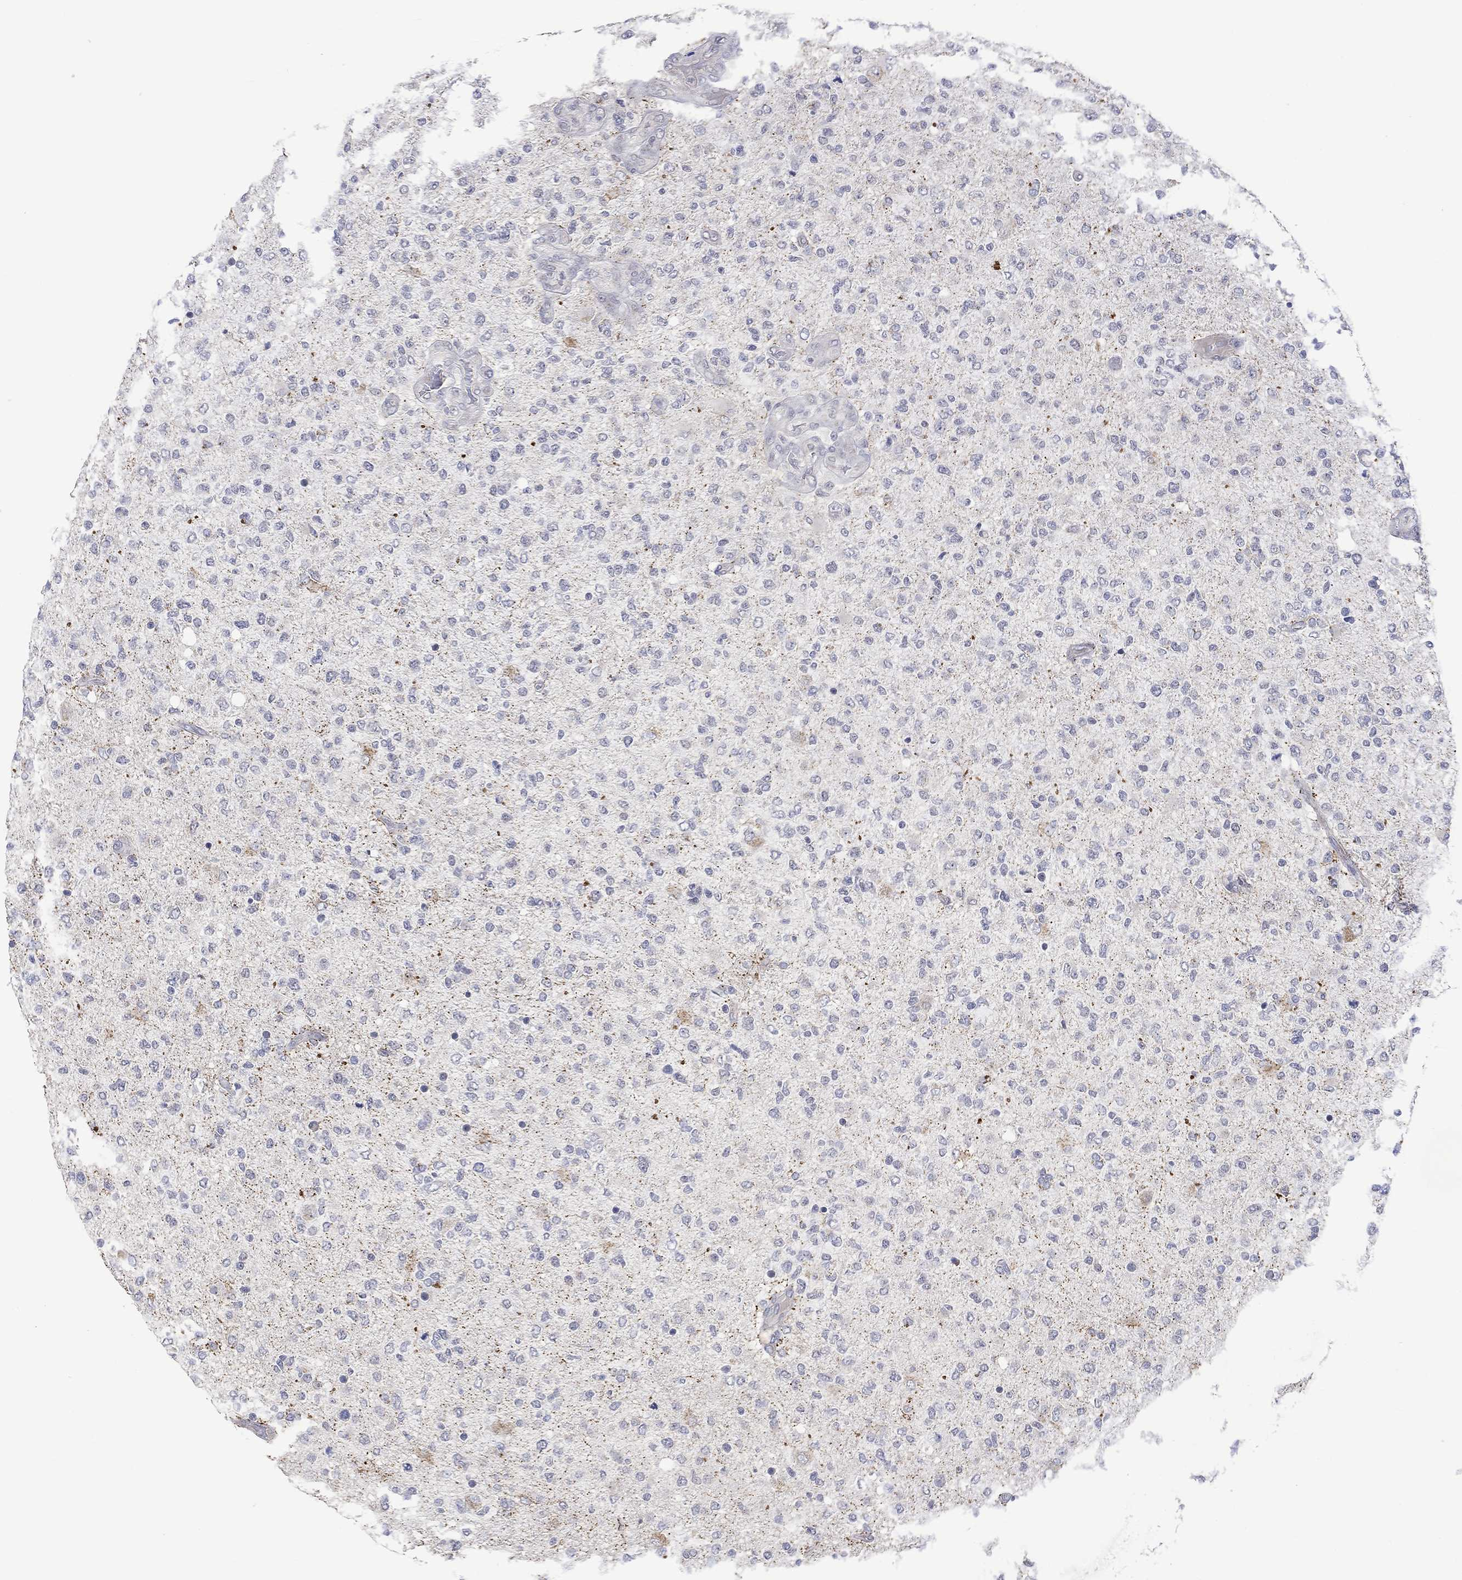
{"staining": {"intensity": "negative", "quantity": "none", "location": "none"}, "tissue": "glioma", "cell_type": "Tumor cells", "image_type": "cancer", "snomed": [{"axis": "morphology", "description": "Glioma, malignant, High grade"}, {"axis": "topography", "description": "Cerebral cortex"}], "caption": "This is a image of immunohistochemistry (IHC) staining of malignant glioma (high-grade), which shows no positivity in tumor cells.", "gene": "SLC48A1", "patient": {"sex": "male", "age": 70}}